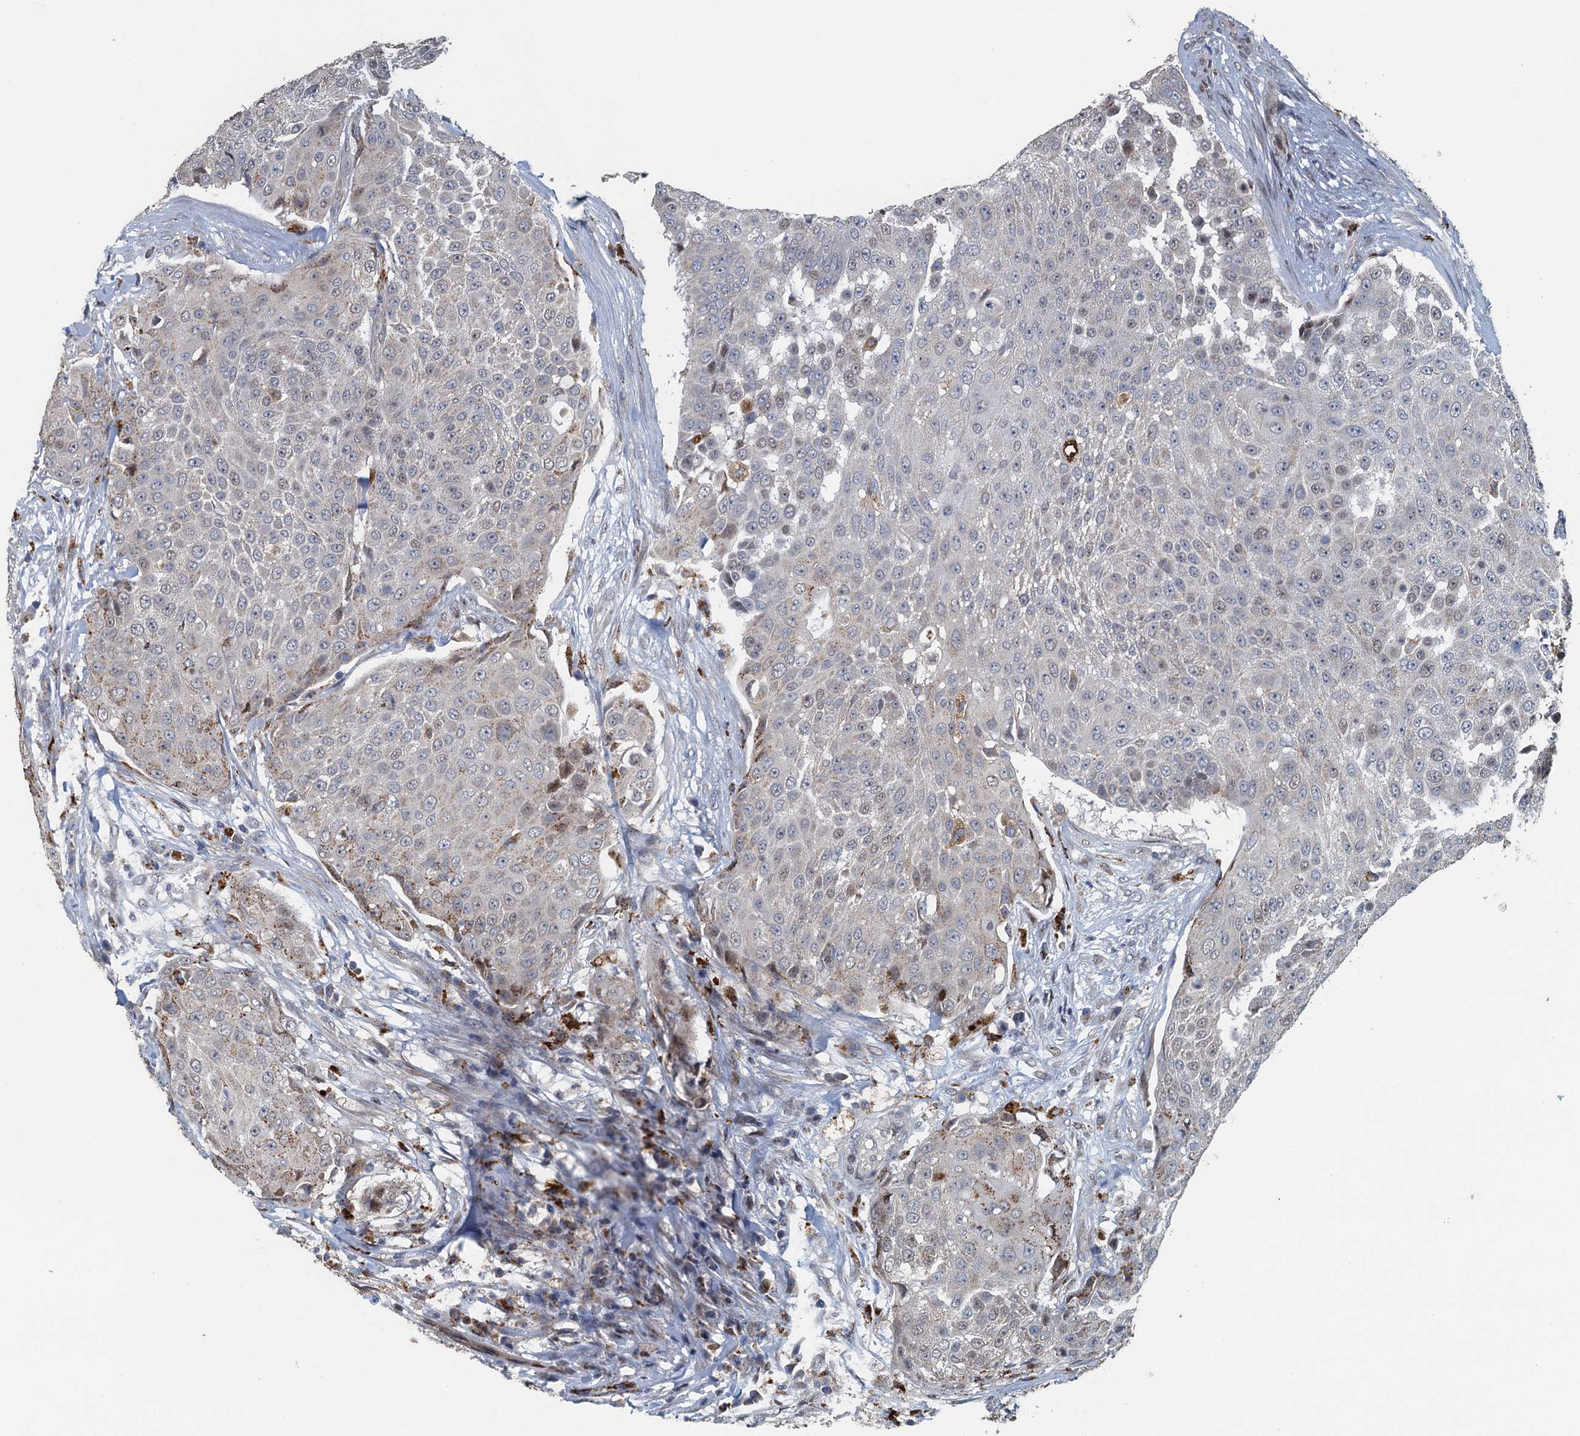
{"staining": {"intensity": "negative", "quantity": "none", "location": "none"}, "tissue": "urothelial cancer", "cell_type": "Tumor cells", "image_type": "cancer", "snomed": [{"axis": "morphology", "description": "Urothelial carcinoma, High grade"}, {"axis": "topography", "description": "Urinary bladder"}], "caption": "Histopathology image shows no significant protein staining in tumor cells of high-grade urothelial carcinoma.", "gene": "AGRN", "patient": {"sex": "female", "age": 63}}